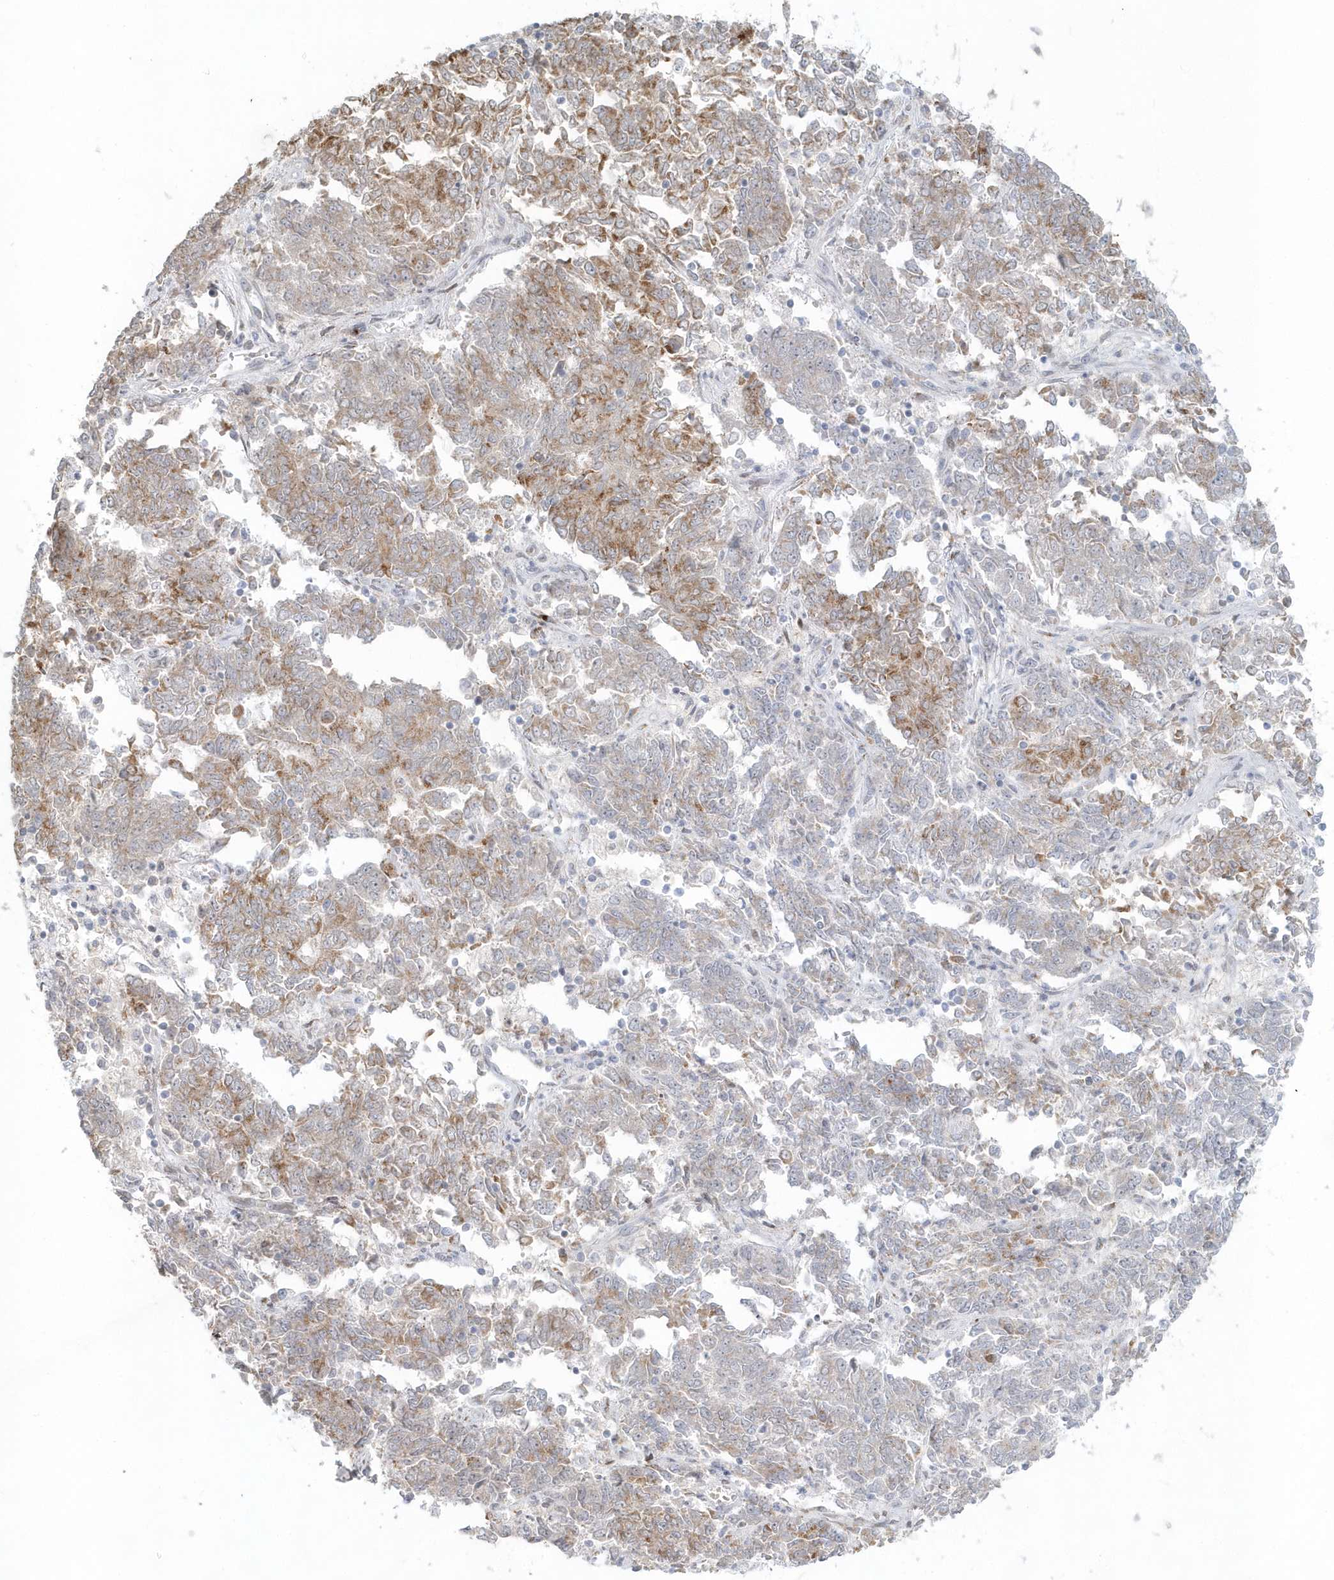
{"staining": {"intensity": "moderate", "quantity": ">75%", "location": "cytoplasmic/membranous"}, "tissue": "endometrial cancer", "cell_type": "Tumor cells", "image_type": "cancer", "snomed": [{"axis": "morphology", "description": "Adenocarcinoma, NOS"}, {"axis": "topography", "description": "Endometrium"}], "caption": "IHC of endometrial cancer exhibits medium levels of moderate cytoplasmic/membranous positivity in approximately >75% of tumor cells.", "gene": "DHFR", "patient": {"sex": "female", "age": 80}}